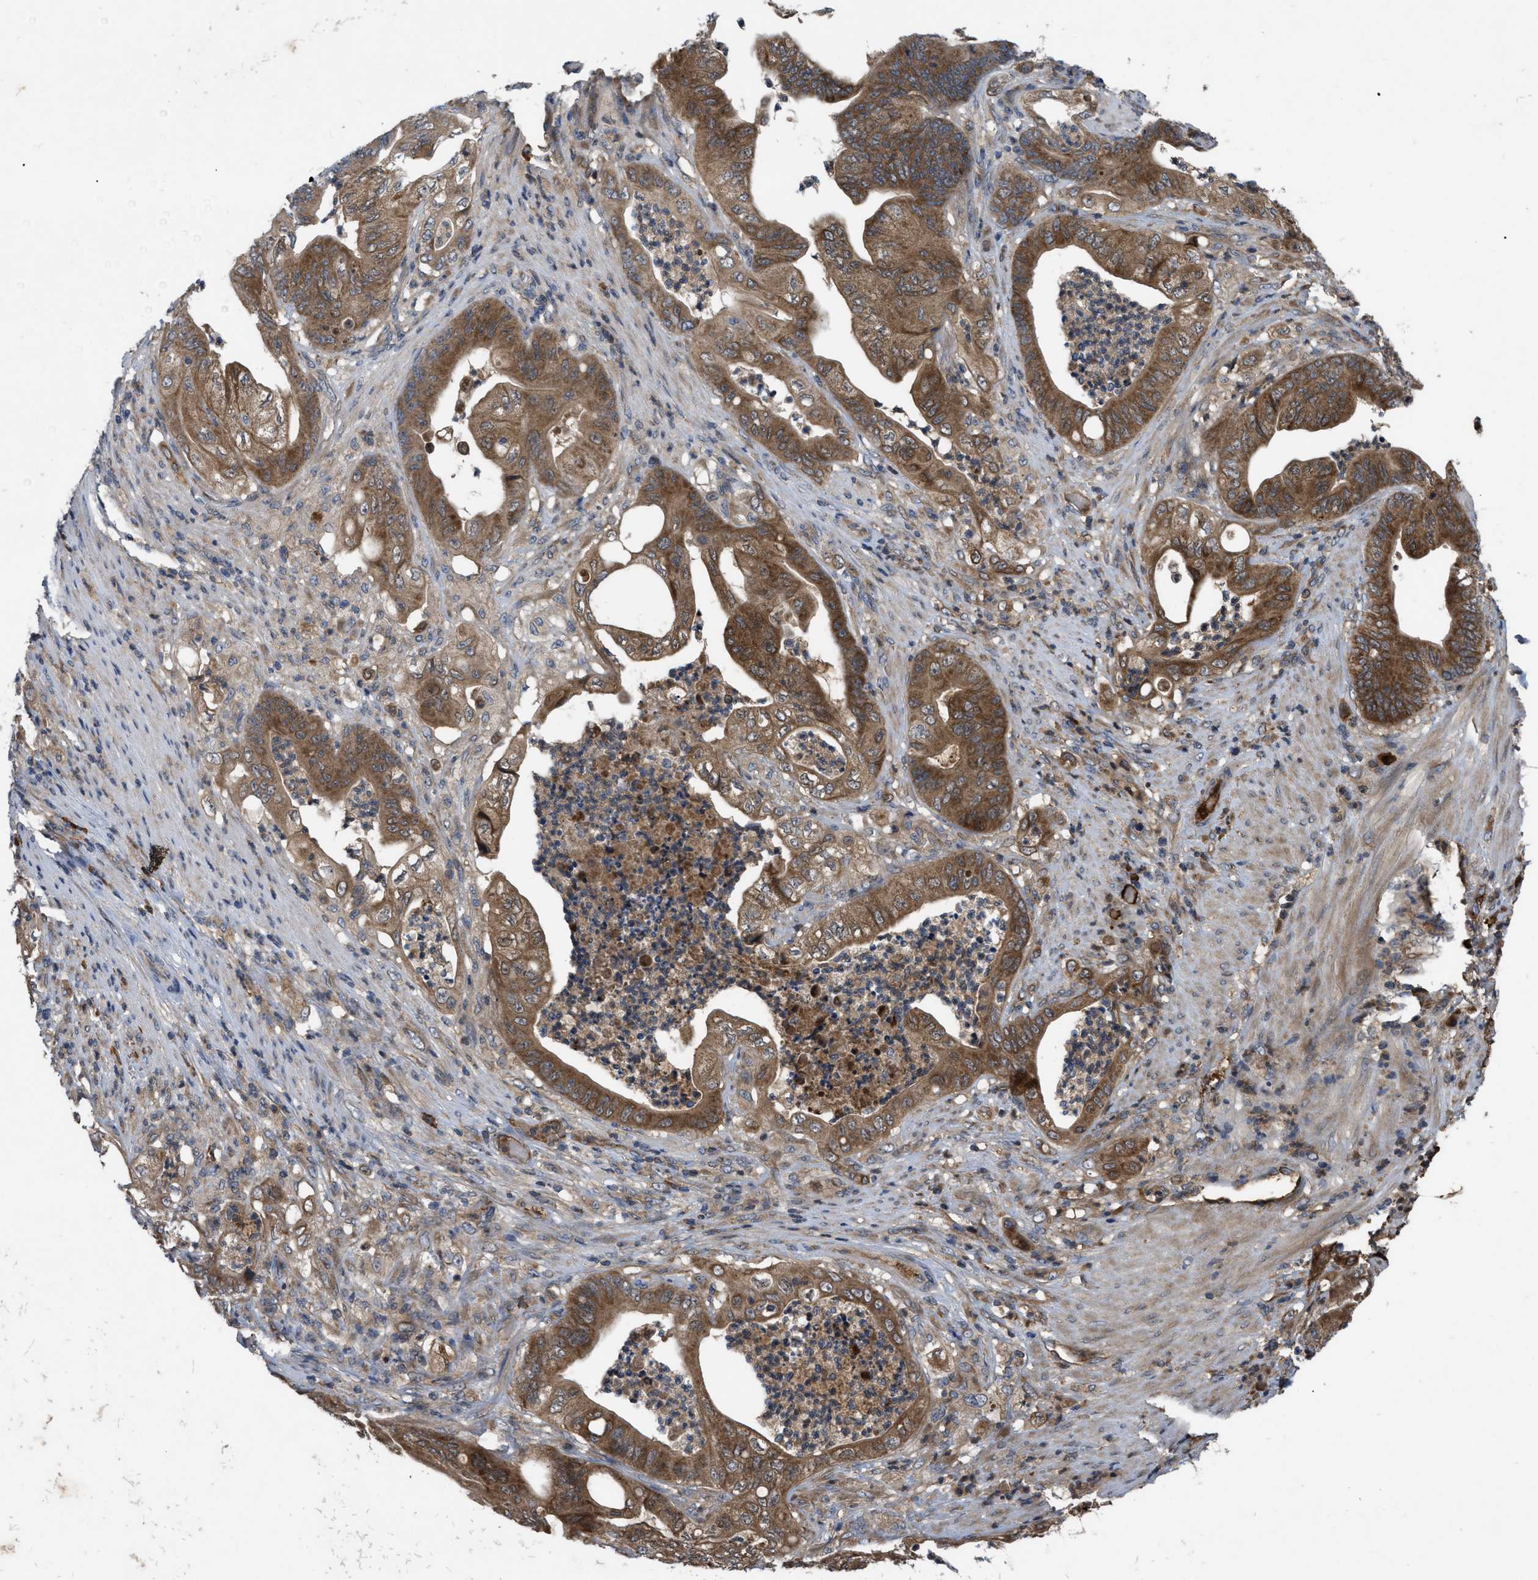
{"staining": {"intensity": "moderate", "quantity": ">75%", "location": "cytoplasmic/membranous"}, "tissue": "stomach cancer", "cell_type": "Tumor cells", "image_type": "cancer", "snomed": [{"axis": "morphology", "description": "Adenocarcinoma, NOS"}, {"axis": "topography", "description": "Stomach"}], "caption": "A brown stain labels moderate cytoplasmic/membranous positivity of a protein in stomach adenocarcinoma tumor cells.", "gene": "RAB2A", "patient": {"sex": "female", "age": 73}}